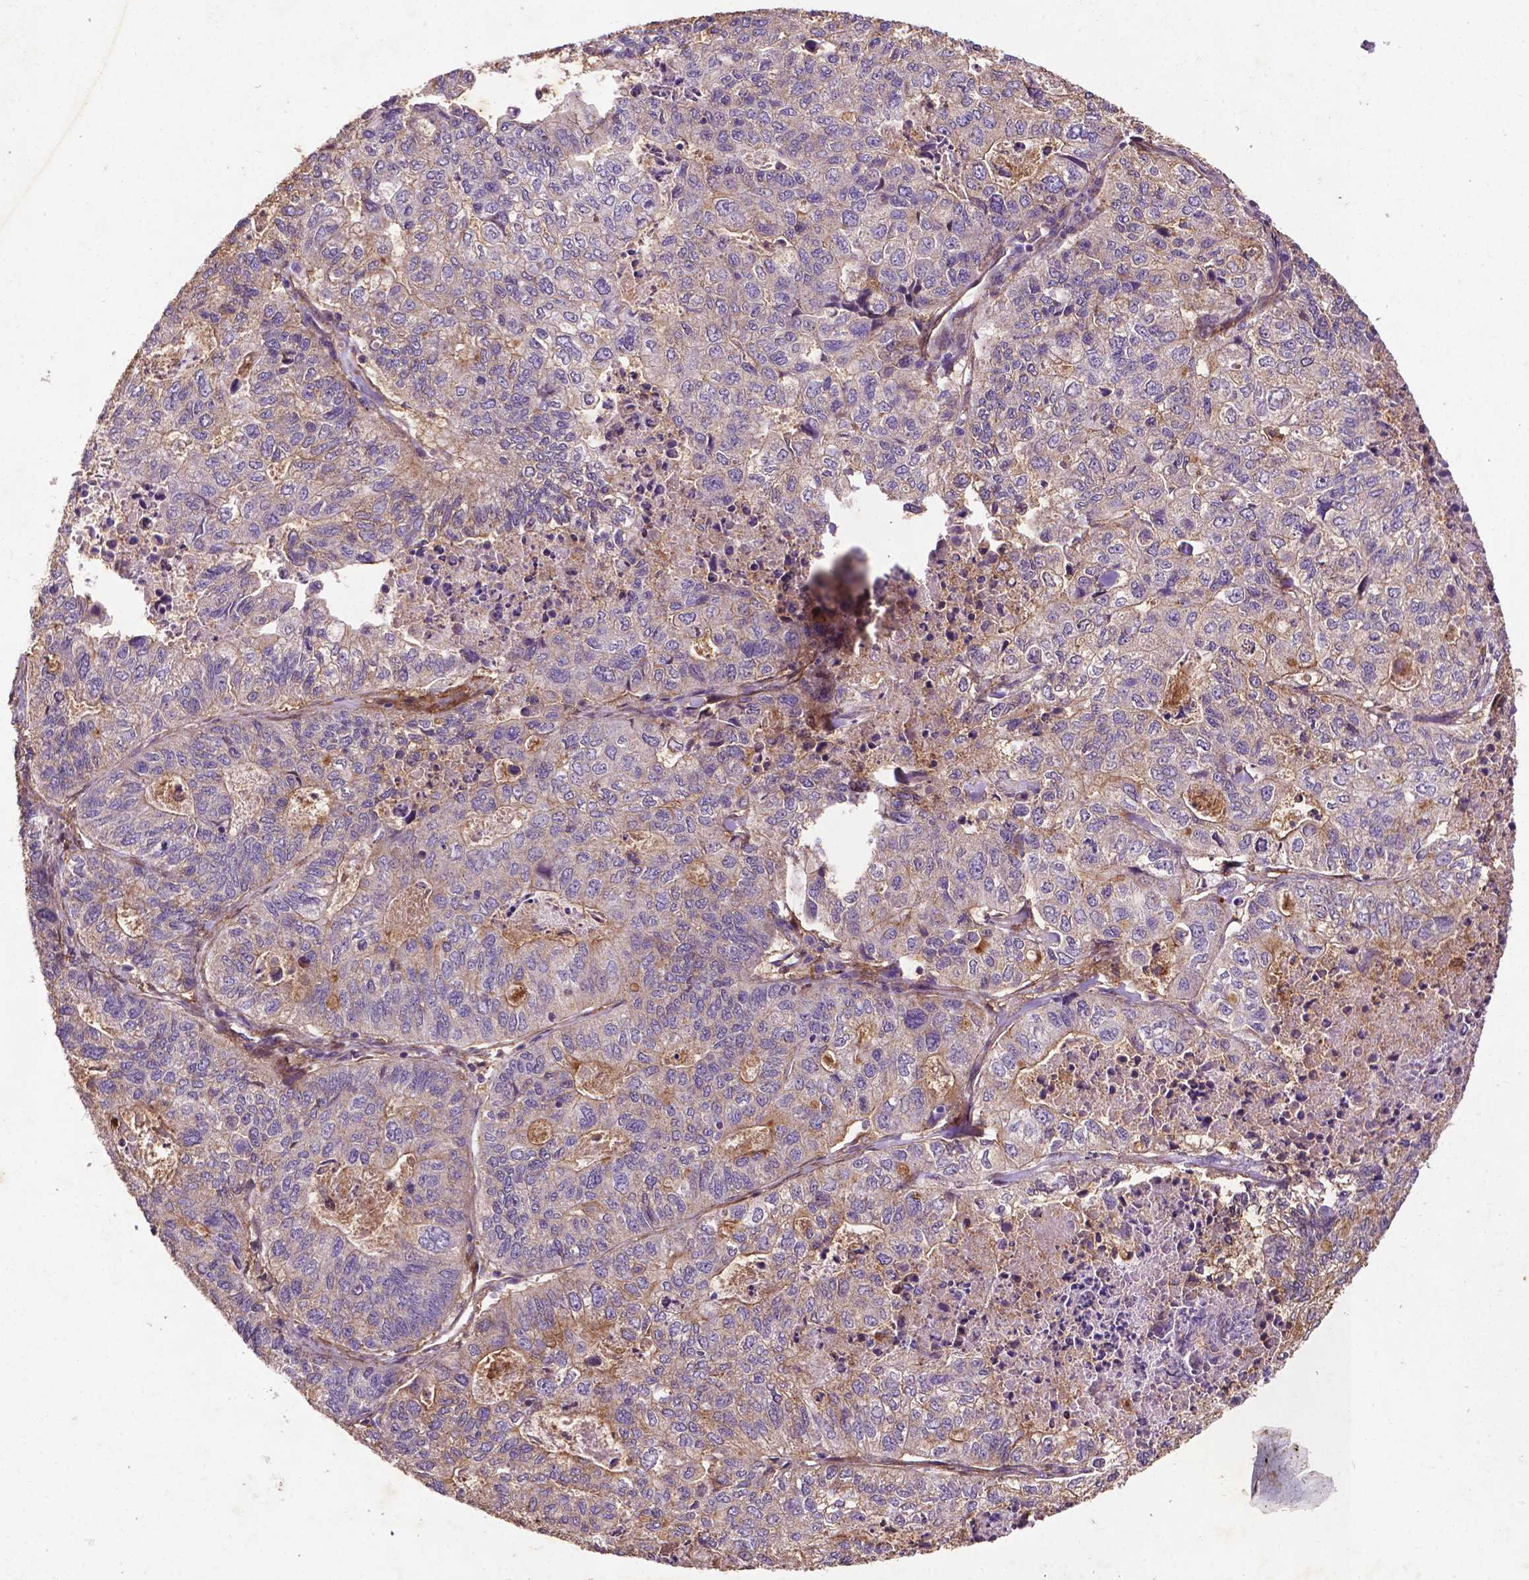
{"staining": {"intensity": "moderate", "quantity": "<25%", "location": "cytoplasmic/membranous"}, "tissue": "stomach cancer", "cell_type": "Tumor cells", "image_type": "cancer", "snomed": [{"axis": "morphology", "description": "Adenocarcinoma, NOS"}, {"axis": "topography", "description": "Stomach, upper"}], "caption": "Immunohistochemical staining of human stomach adenocarcinoma shows low levels of moderate cytoplasmic/membranous protein positivity in approximately <25% of tumor cells.", "gene": "RRAS", "patient": {"sex": "female", "age": 67}}